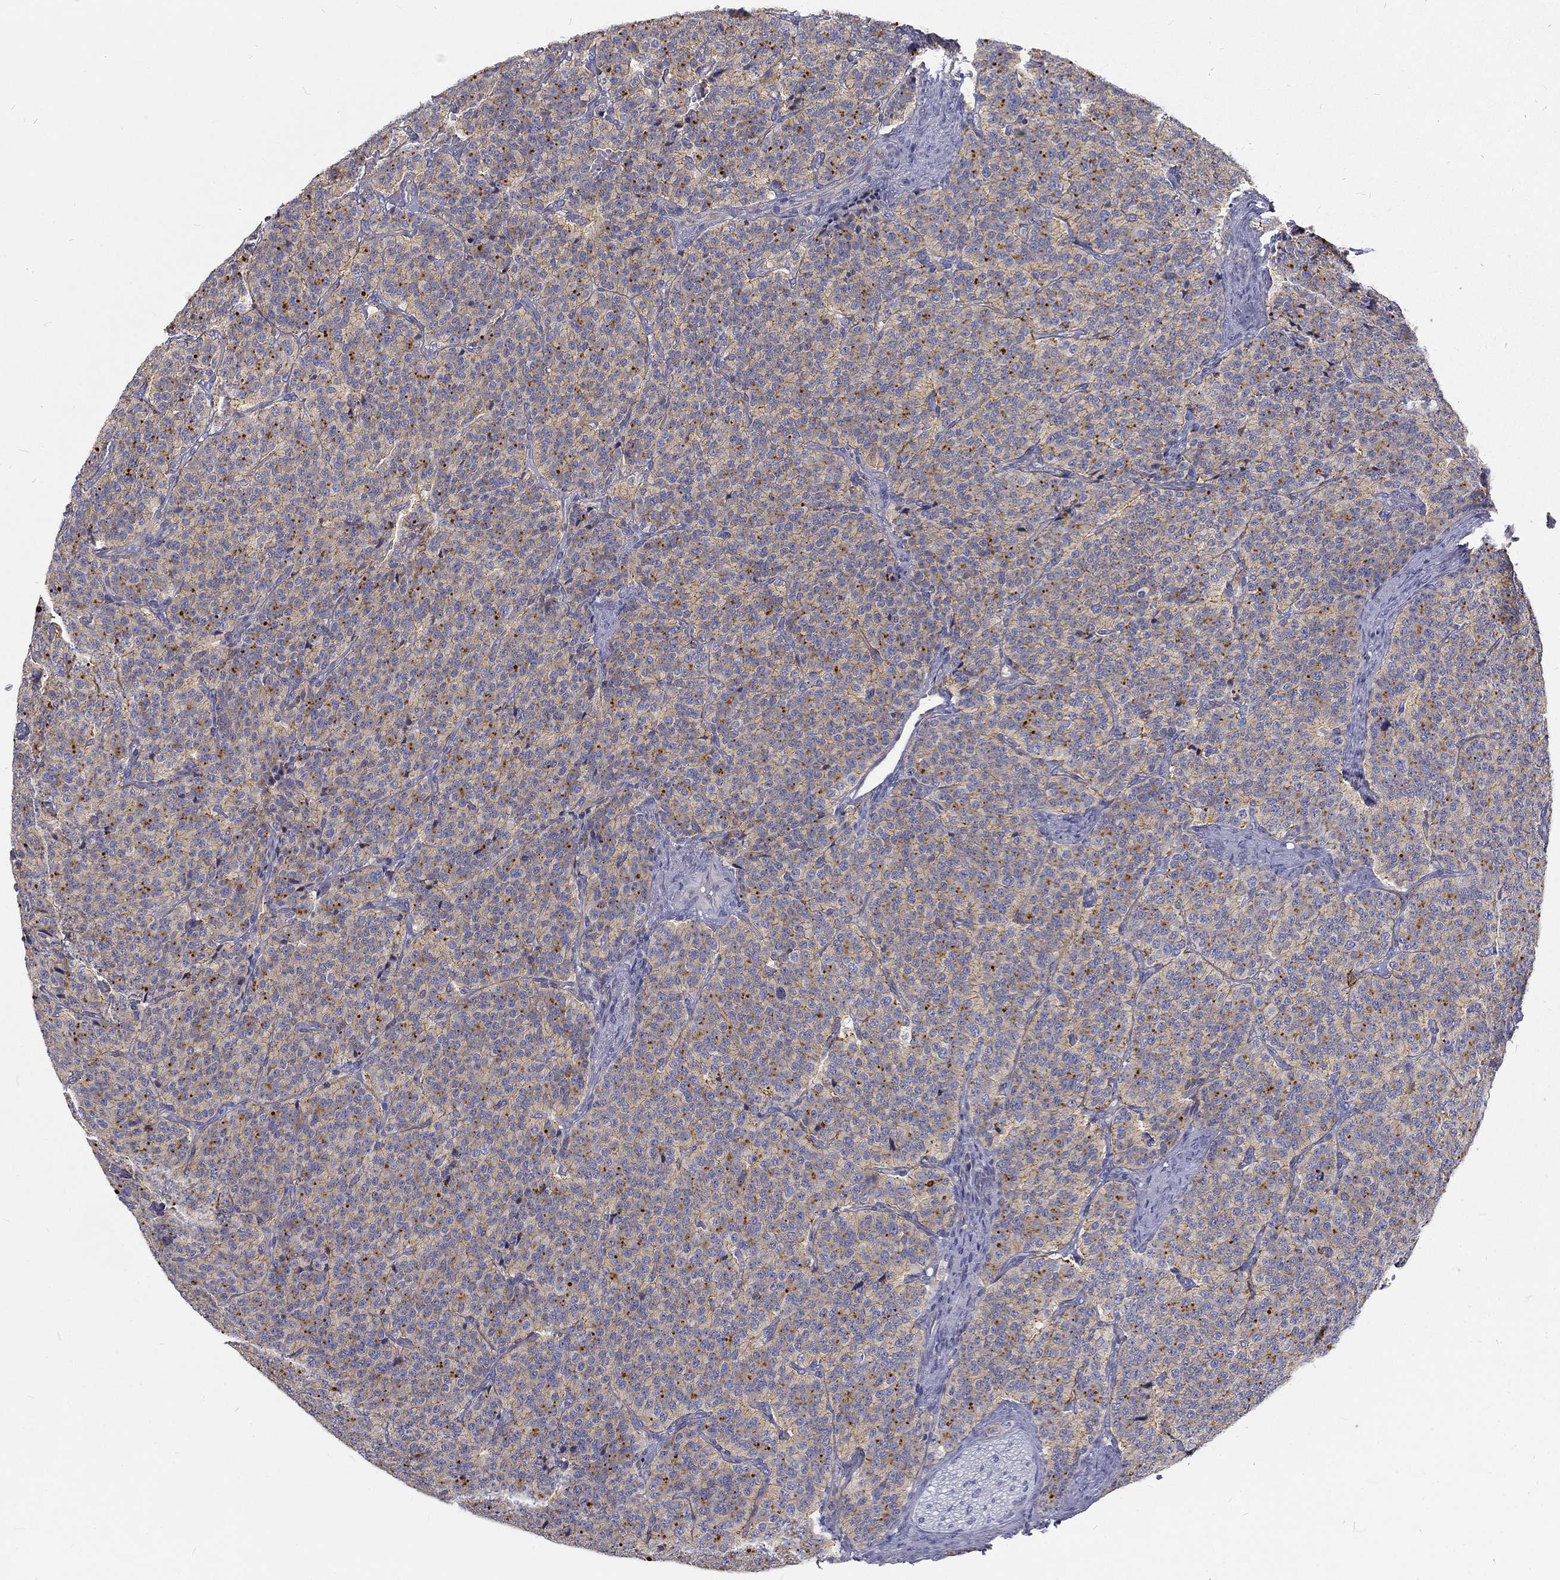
{"staining": {"intensity": "moderate", "quantity": "<25%", "location": "cytoplasmic/membranous"}, "tissue": "carcinoid", "cell_type": "Tumor cells", "image_type": "cancer", "snomed": [{"axis": "morphology", "description": "Carcinoid, malignant, NOS"}, {"axis": "topography", "description": "Small intestine"}], "caption": "Brown immunohistochemical staining in malignant carcinoid shows moderate cytoplasmic/membranous staining in approximately <25% of tumor cells.", "gene": "MTMR11", "patient": {"sex": "female", "age": 58}}